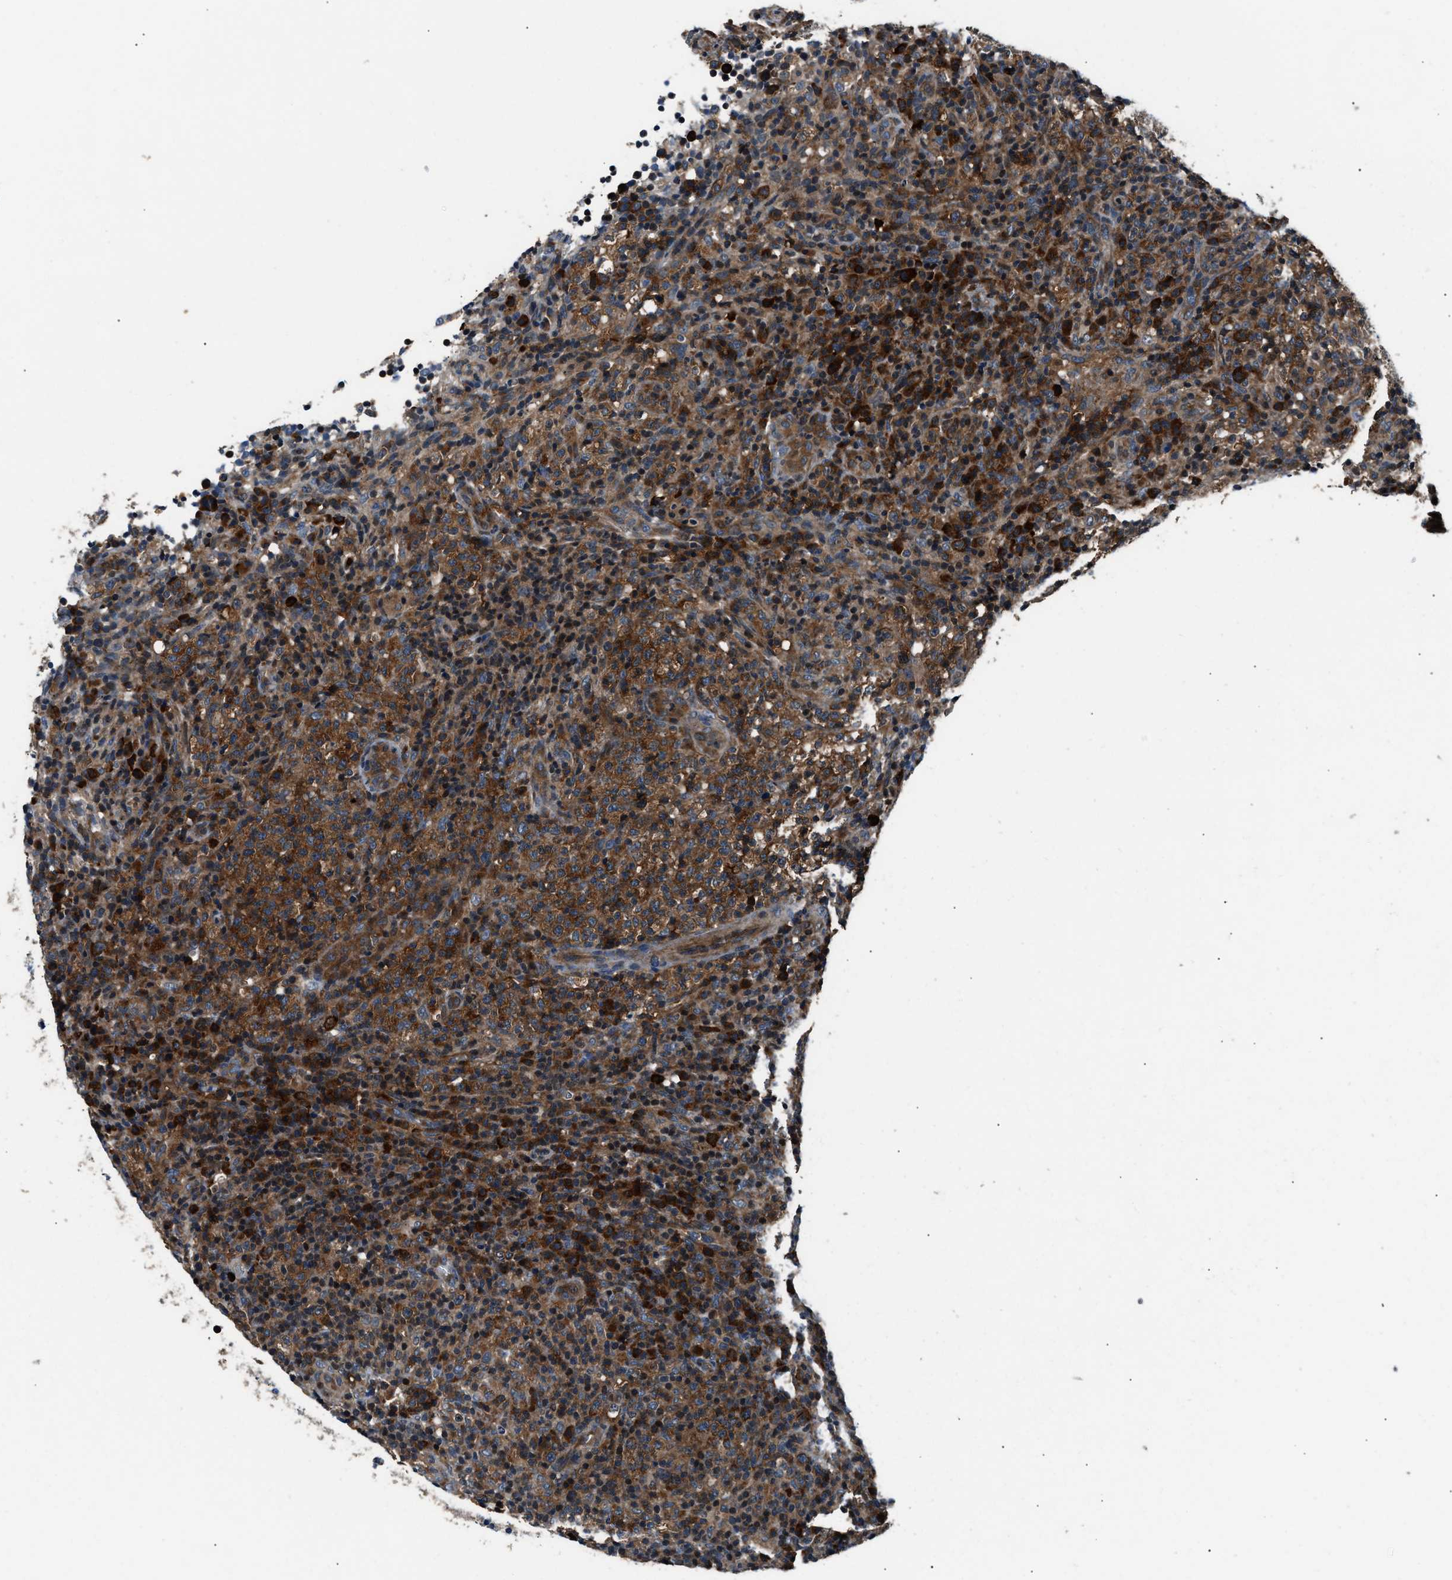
{"staining": {"intensity": "moderate", "quantity": ">75%", "location": "cytoplasmic/membranous"}, "tissue": "lymphoma", "cell_type": "Tumor cells", "image_type": "cancer", "snomed": [{"axis": "morphology", "description": "Malignant lymphoma, non-Hodgkin's type, High grade"}, {"axis": "topography", "description": "Lymph node"}], "caption": "Immunohistochemical staining of lymphoma demonstrates medium levels of moderate cytoplasmic/membranous protein positivity in approximately >75% of tumor cells.", "gene": "IMPDH2", "patient": {"sex": "female", "age": 76}}